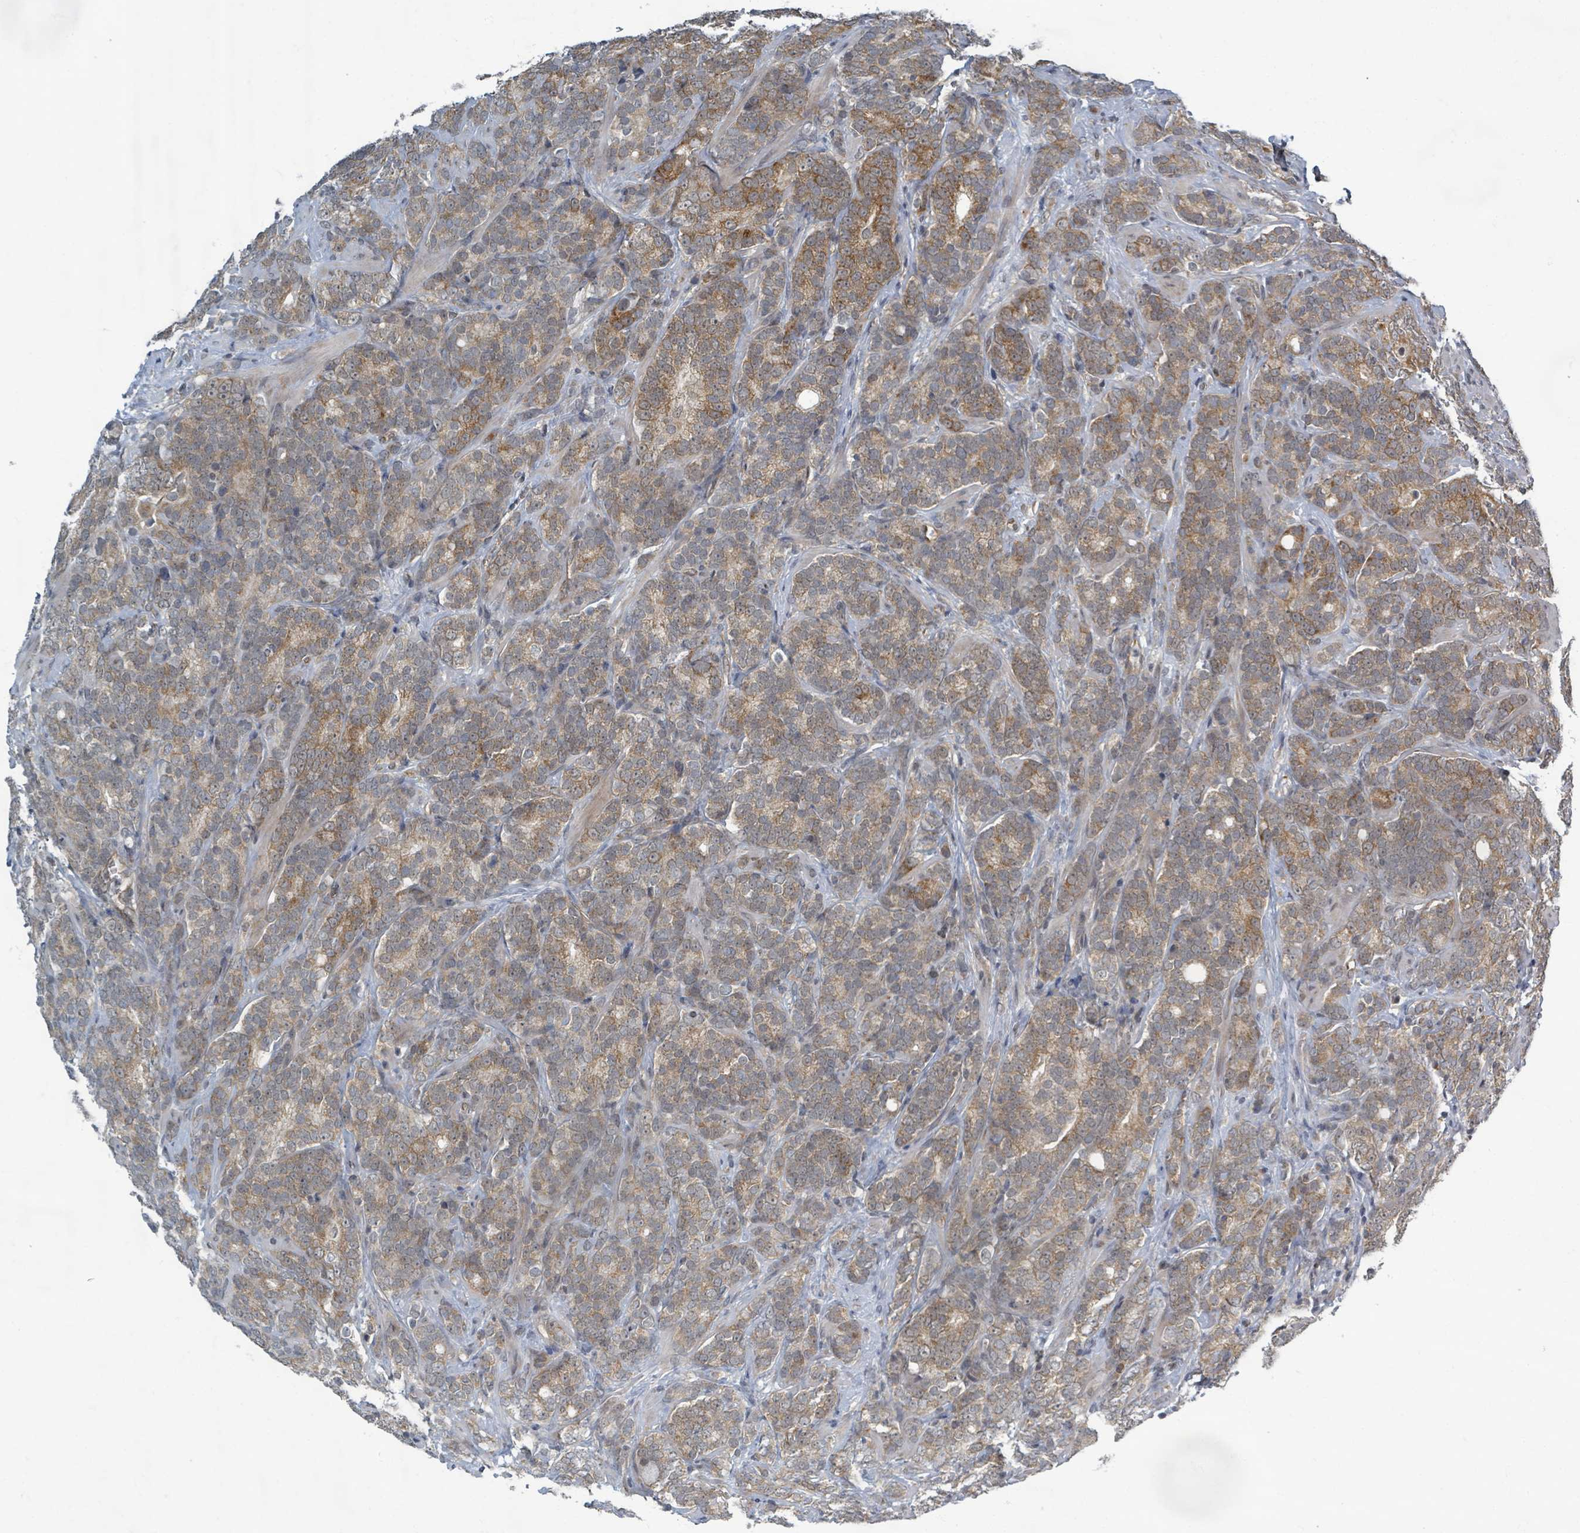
{"staining": {"intensity": "strong", "quantity": "25%-75%", "location": "cytoplasmic/membranous"}, "tissue": "prostate cancer", "cell_type": "Tumor cells", "image_type": "cancer", "snomed": [{"axis": "morphology", "description": "Adenocarcinoma, High grade"}, {"axis": "topography", "description": "Prostate"}], "caption": "DAB immunohistochemical staining of human prostate adenocarcinoma (high-grade) displays strong cytoplasmic/membranous protein positivity in about 25%-75% of tumor cells. The protein of interest is shown in brown color, while the nuclei are stained blue.", "gene": "INTS15", "patient": {"sex": "male", "age": 64}}